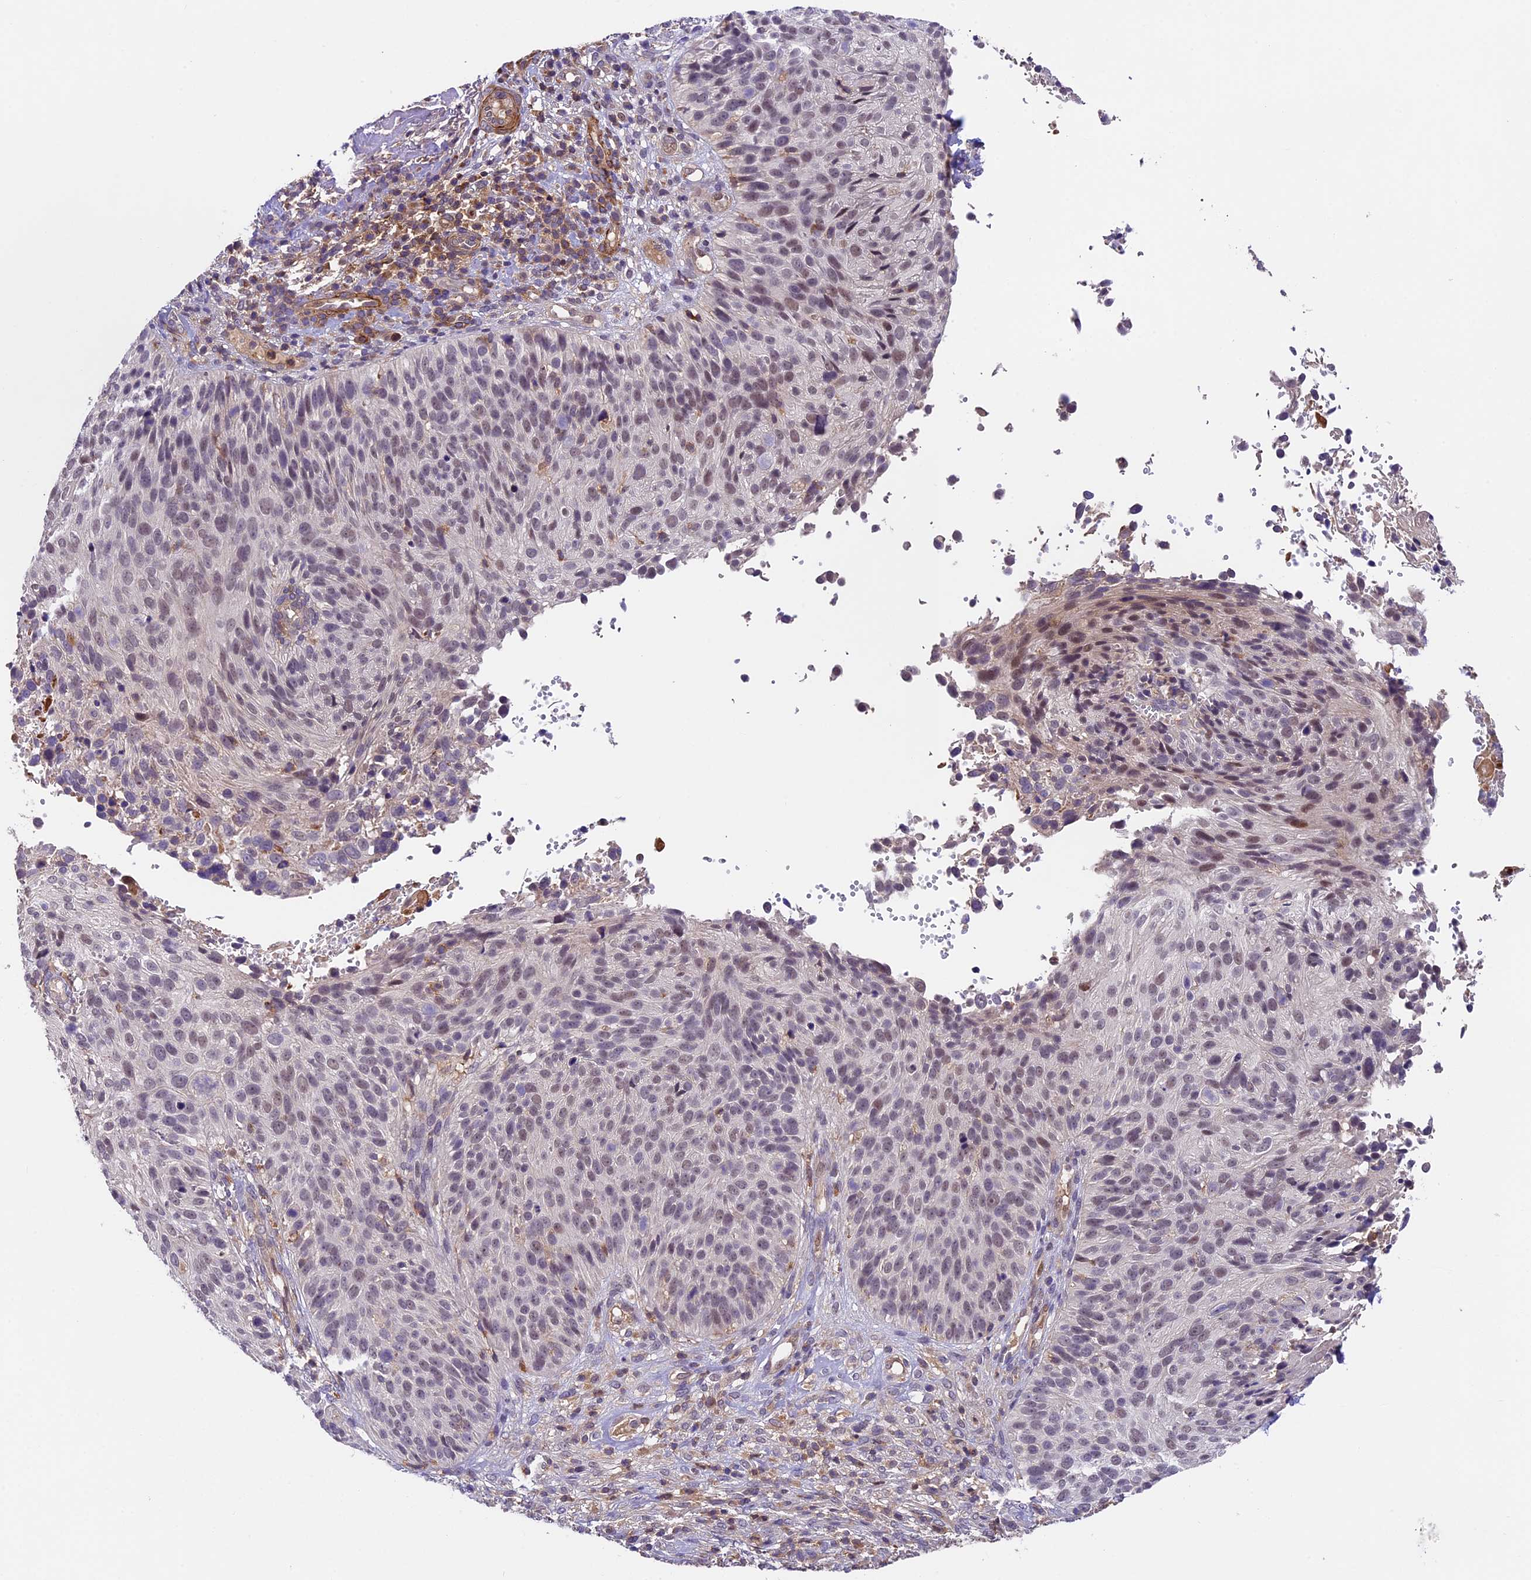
{"staining": {"intensity": "weak", "quantity": "25%-75%", "location": "nuclear"}, "tissue": "cervical cancer", "cell_type": "Tumor cells", "image_type": "cancer", "snomed": [{"axis": "morphology", "description": "Squamous cell carcinoma, NOS"}, {"axis": "topography", "description": "Cervix"}], "caption": "Tumor cells display low levels of weak nuclear expression in approximately 25%-75% of cells in human squamous cell carcinoma (cervical).", "gene": "TBC1D1", "patient": {"sex": "female", "age": 74}}